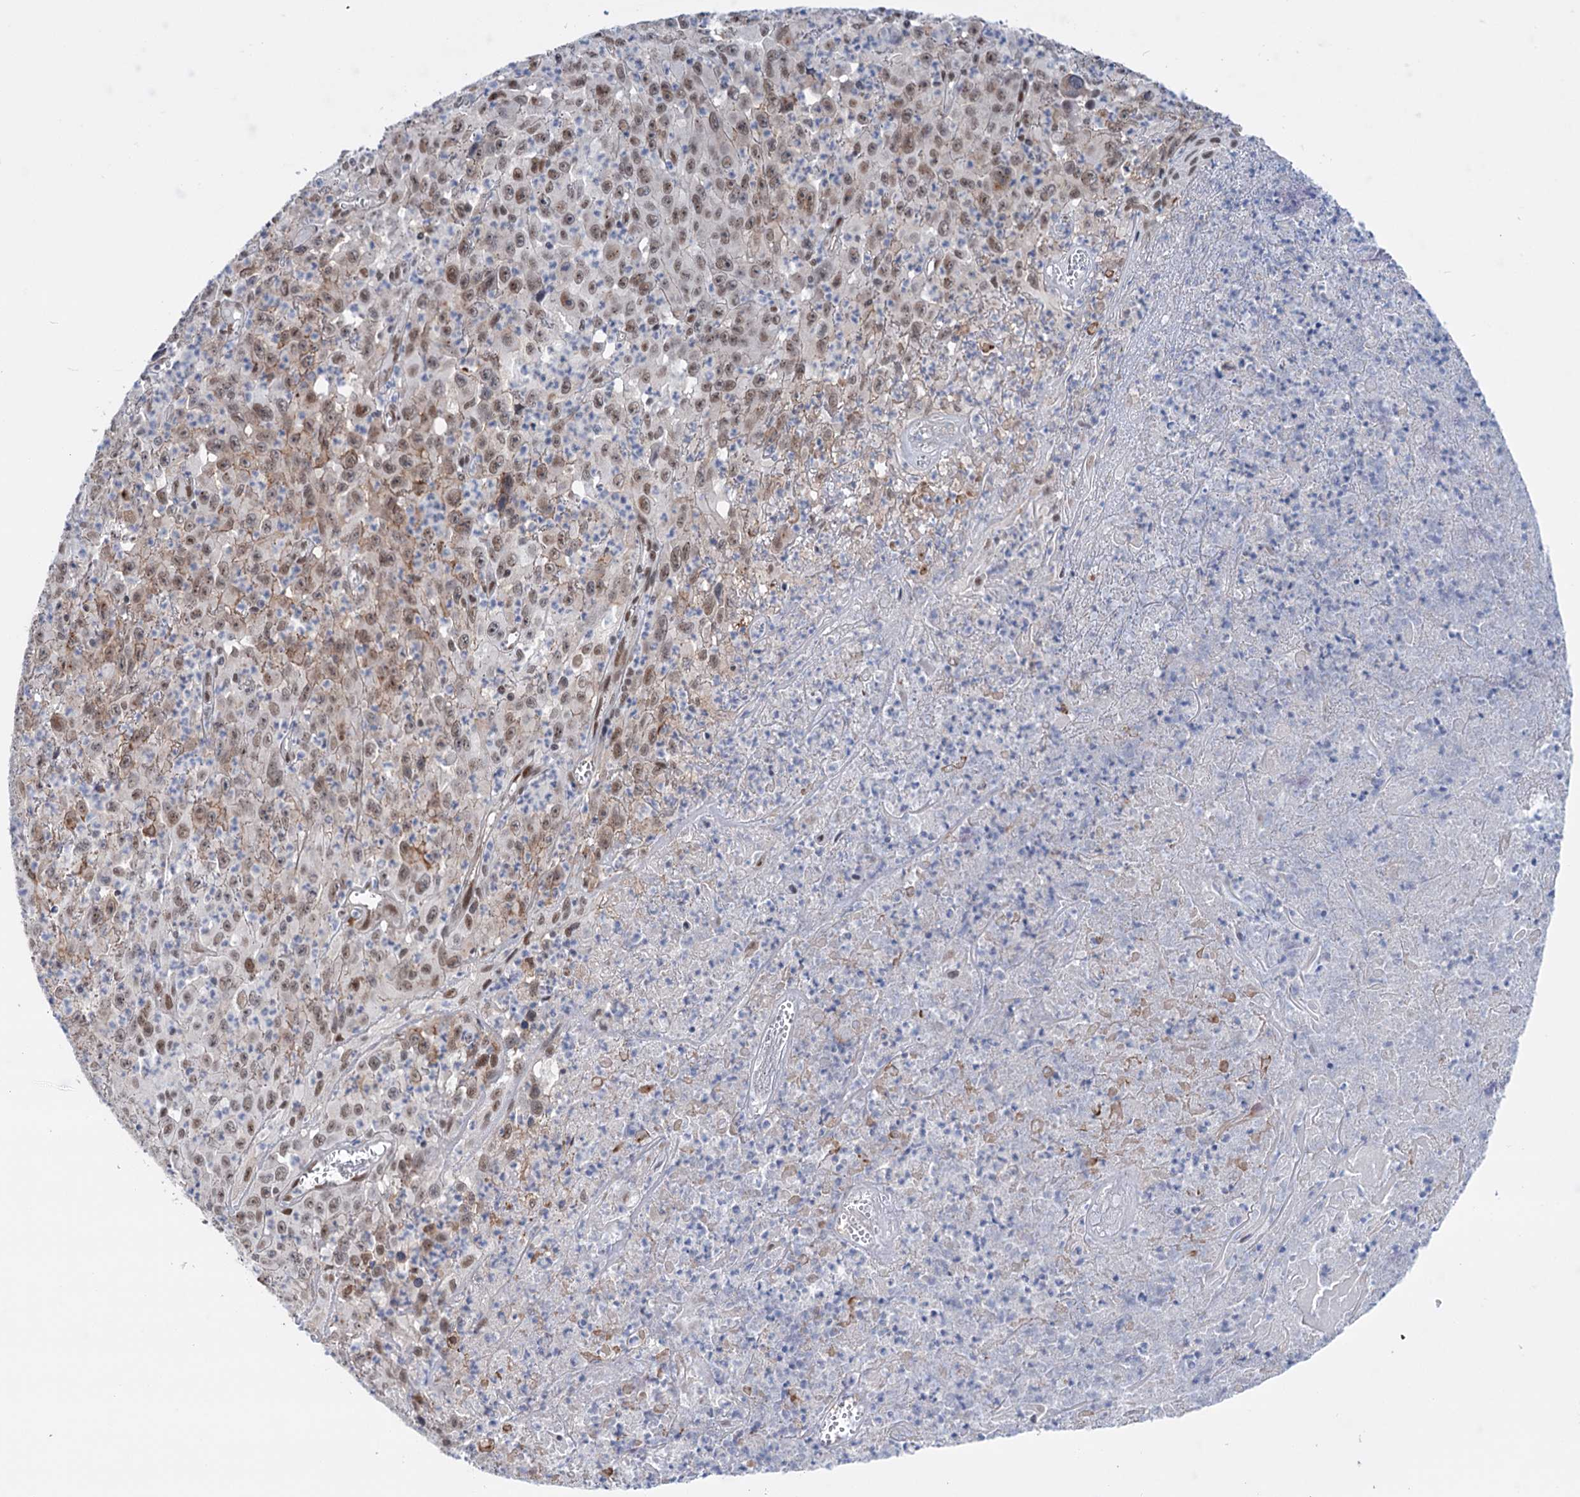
{"staining": {"intensity": "moderate", "quantity": ">75%", "location": "nuclear"}, "tissue": "melanoma", "cell_type": "Tumor cells", "image_type": "cancer", "snomed": [{"axis": "morphology", "description": "Malignant melanoma, Metastatic site"}, {"axis": "topography", "description": "Brain"}], "caption": "Human malignant melanoma (metastatic site) stained for a protein (brown) reveals moderate nuclear positive positivity in approximately >75% of tumor cells.", "gene": "FAM53A", "patient": {"sex": "female", "age": 53}}